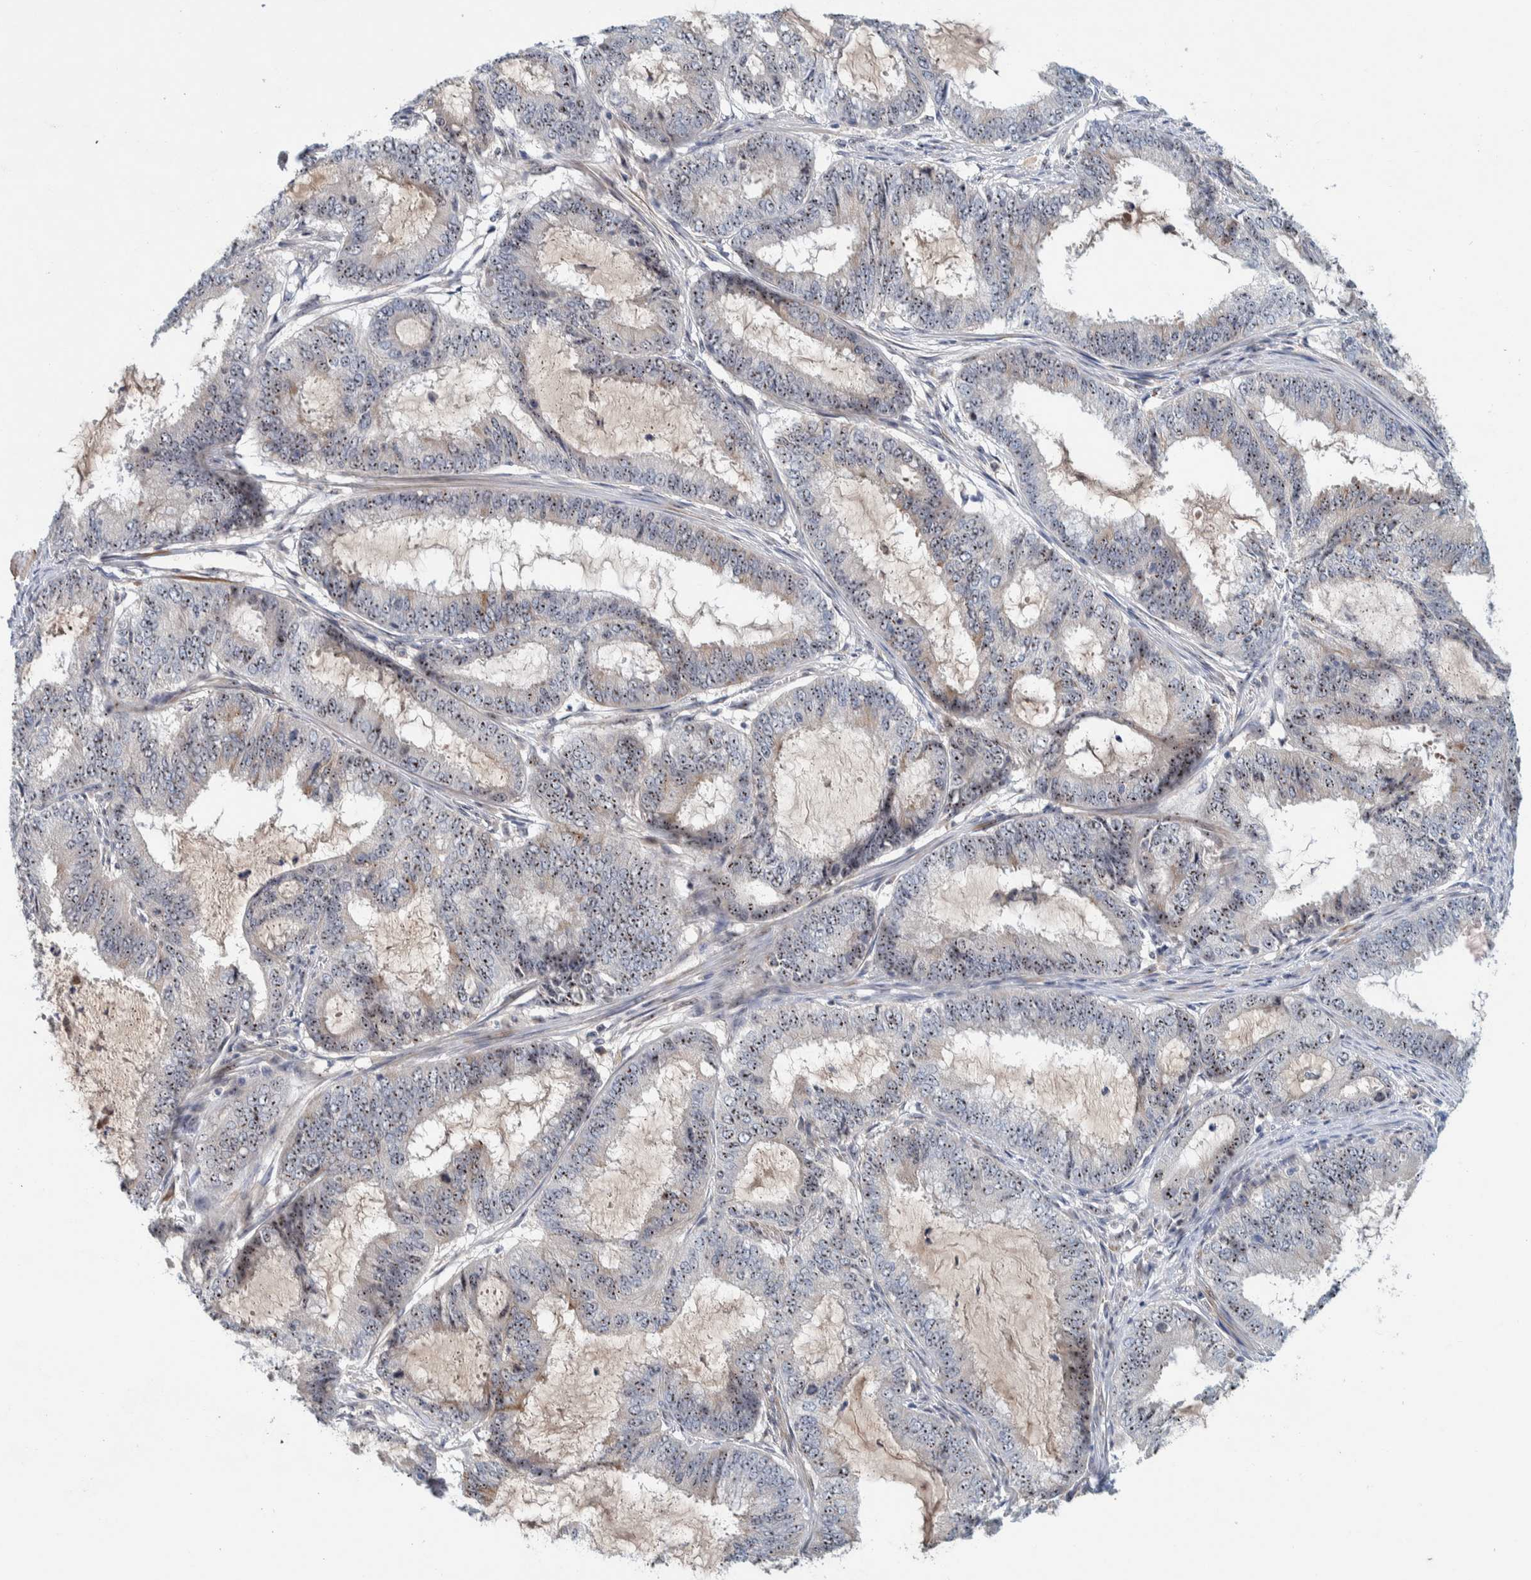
{"staining": {"intensity": "moderate", "quantity": ">75%", "location": "nuclear"}, "tissue": "endometrial cancer", "cell_type": "Tumor cells", "image_type": "cancer", "snomed": [{"axis": "morphology", "description": "Adenocarcinoma, NOS"}, {"axis": "topography", "description": "Endometrium"}], "caption": "A medium amount of moderate nuclear expression is seen in approximately >75% of tumor cells in endometrial cancer (adenocarcinoma) tissue.", "gene": "NOL11", "patient": {"sex": "female", "age": 51}}